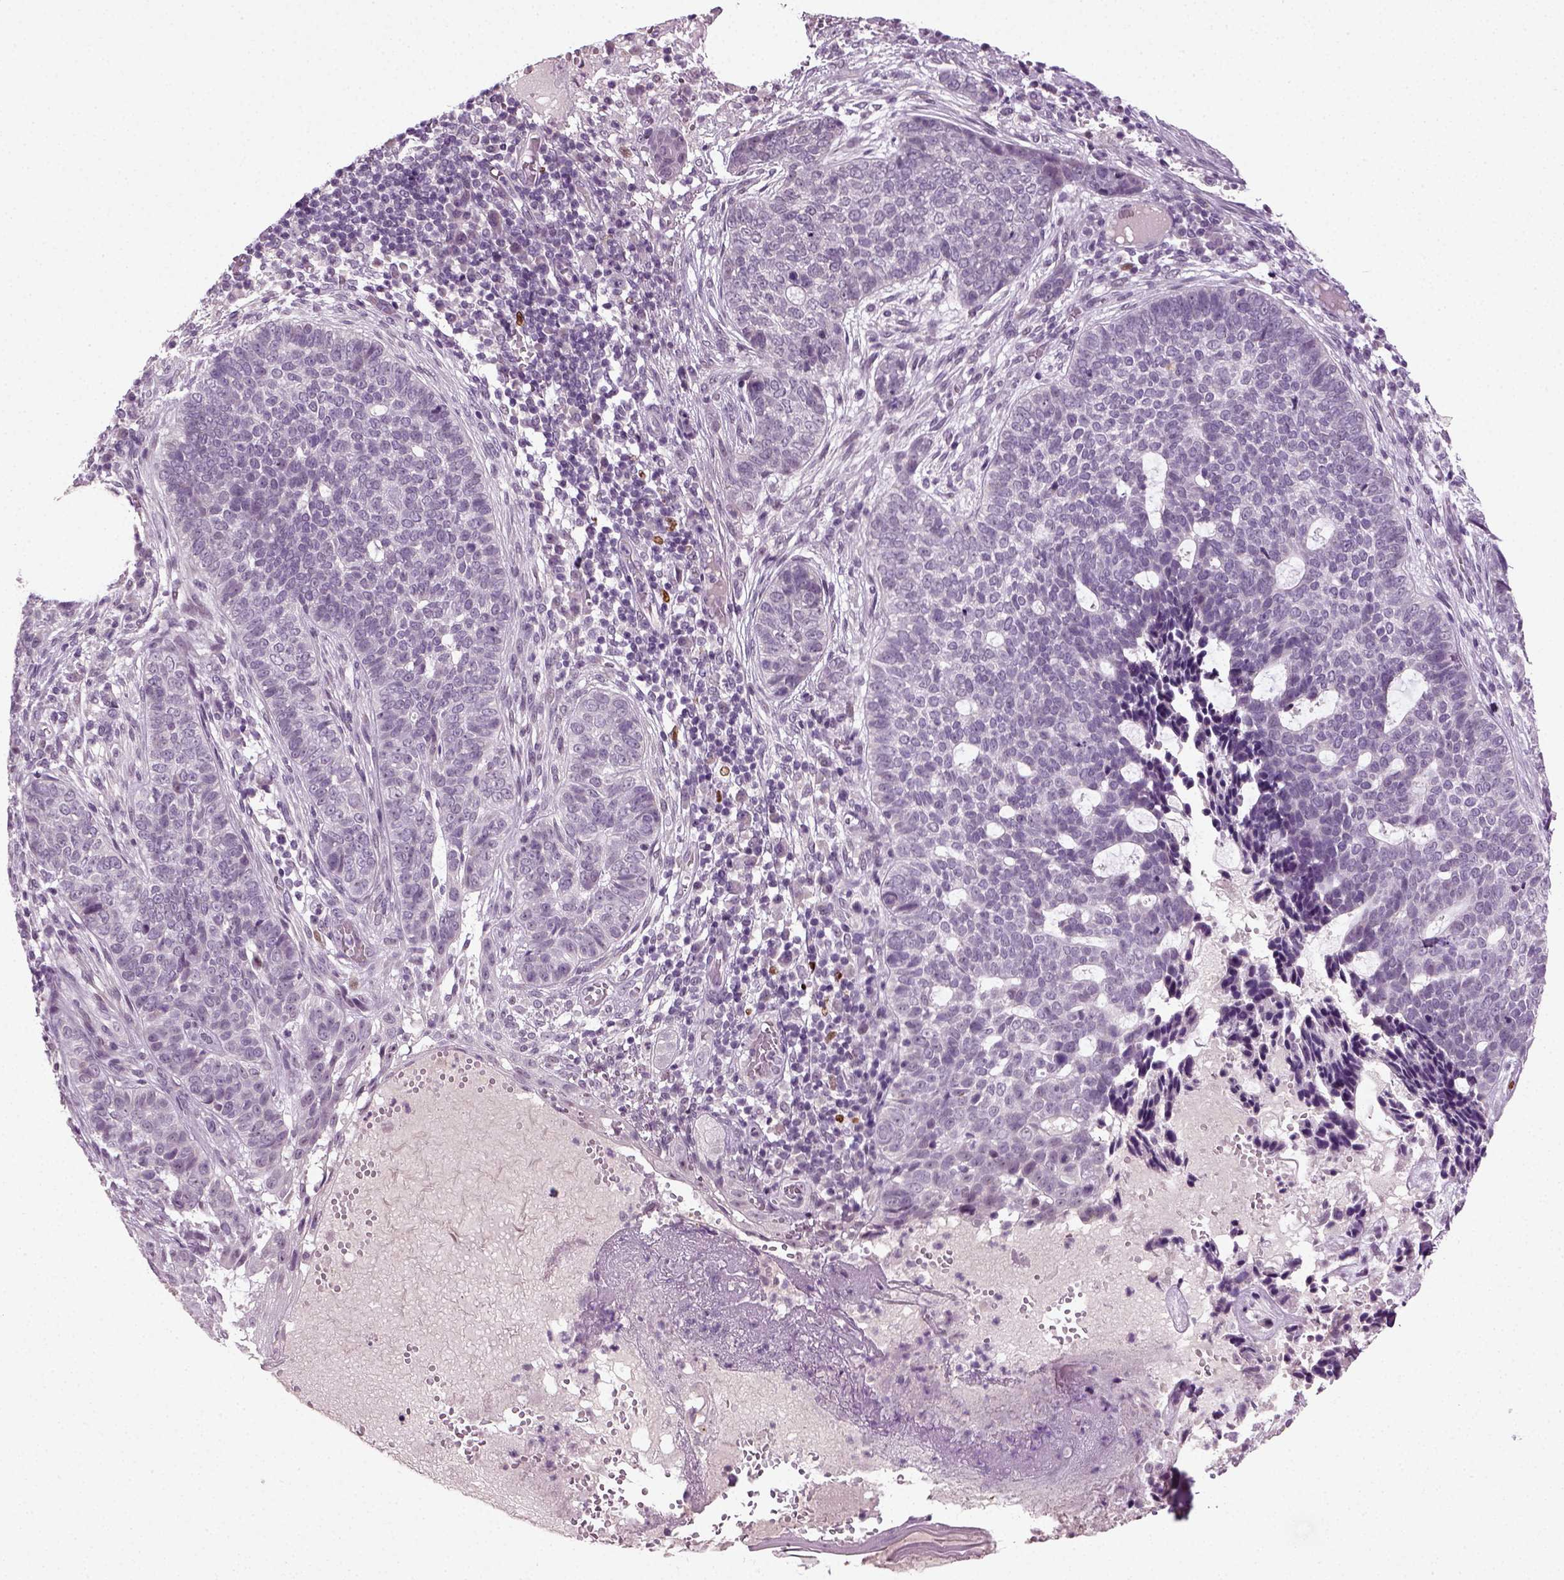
{"staining": {"intensity": "negative", "quantity": "none", "location": "none"}, "tissue": "skin cancer", "cell_type": "Tumor cells", "image_type": "cancer", "snomed": [{"axis": "morphology", "description": "Basal cell carcinoma"}, {"axis": "topography", "description": "Skin"}], "caption": "Tumor cells show no significant protein expression in skin cancer.", "gene": "SYNGAP1", "patient": {"sex": "female", "age": 69}}